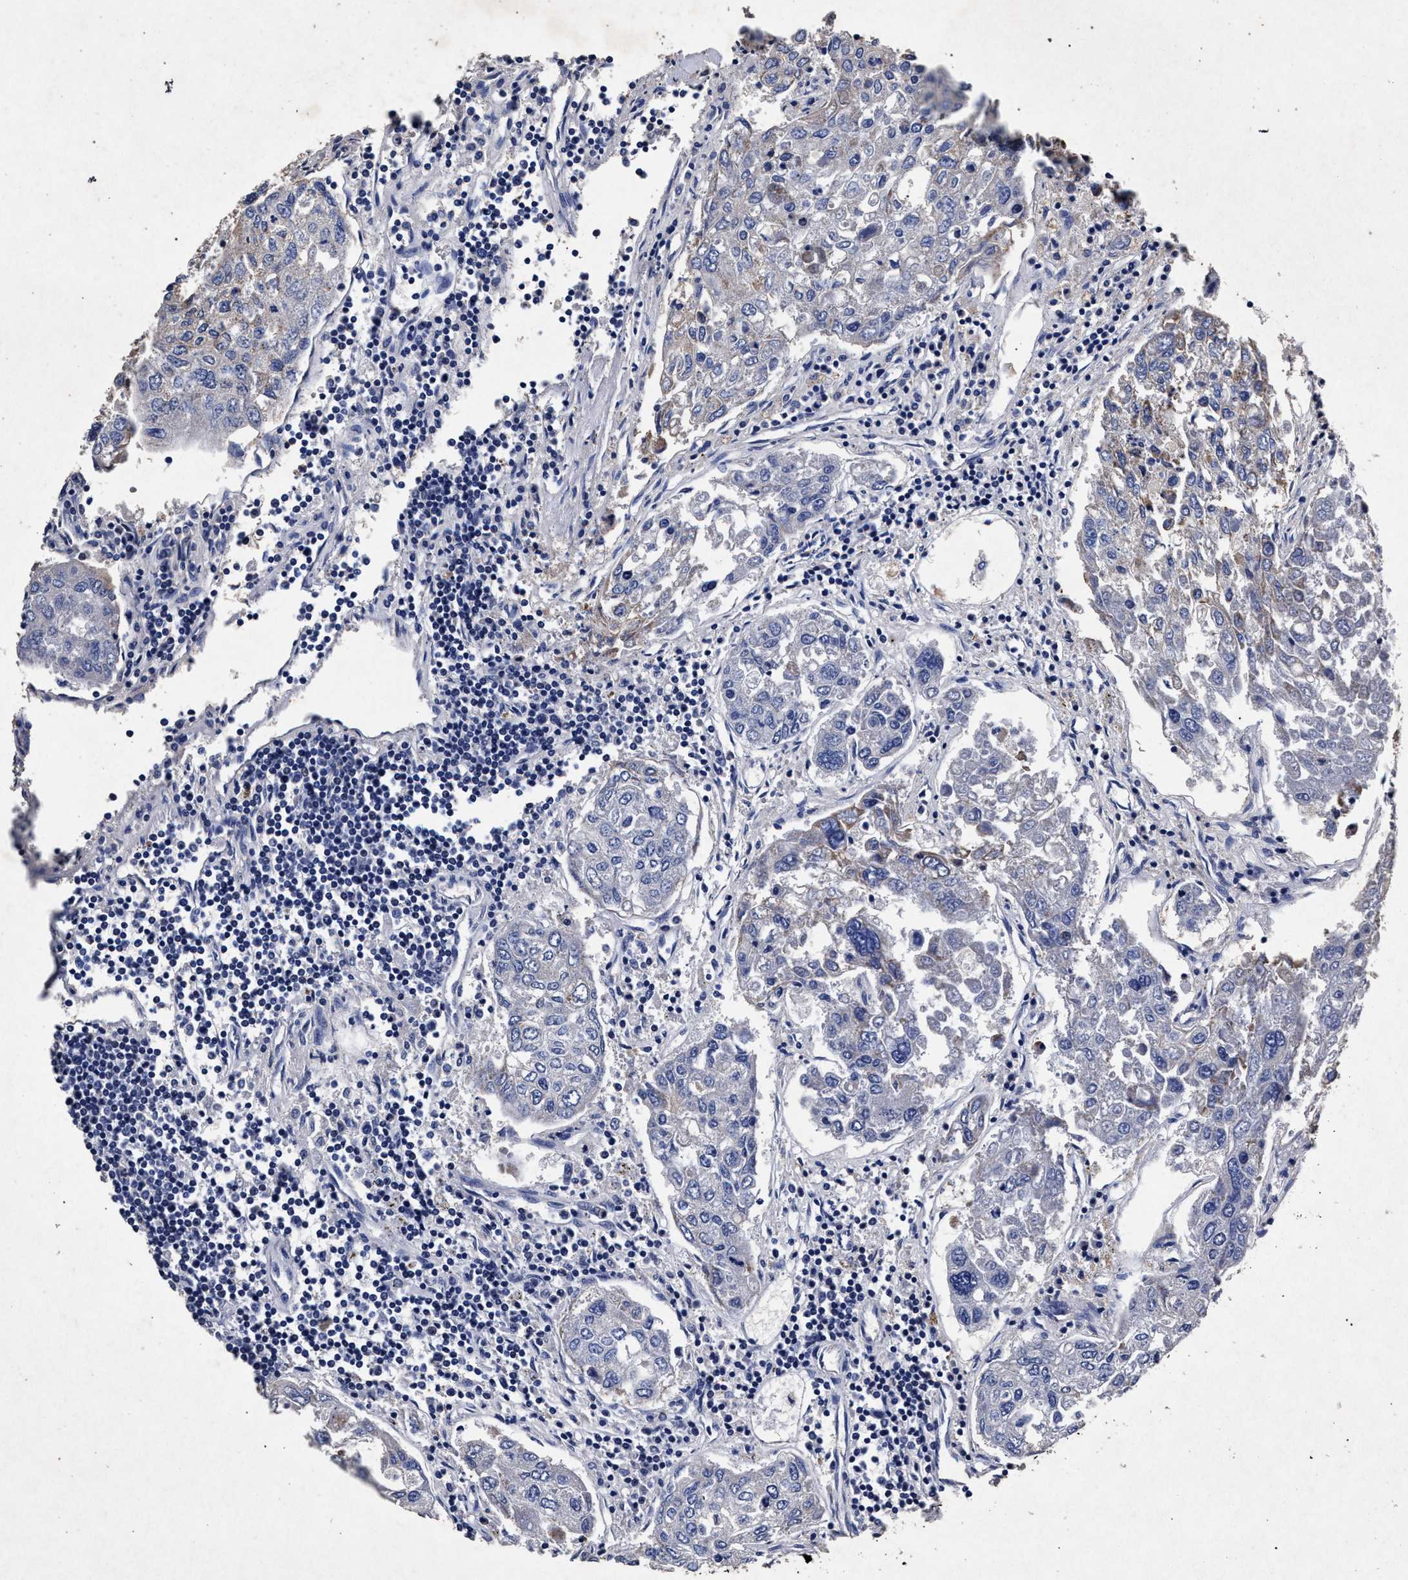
{"staining": {"intensity": "negative", "quantity": "none", "location": "none"}, "tissue": "urothelial cancer", "cell_type": "Tumor cells", "image_type": "cancer", "snomed": [{"axis": "morphology", "description": "Urothelial carcinoma, High grade"}, {"axis": "topography", "description": "Lymph node"}, {"axis": "topography", "description": "Urinary bladder"}], "caption": "Urothelial cancer stained for a protein using immunohistochemistry reveals no positivity tumor cells.", "gene": "ATP1A2", "patient": {"sex": "male", "age": 51}}